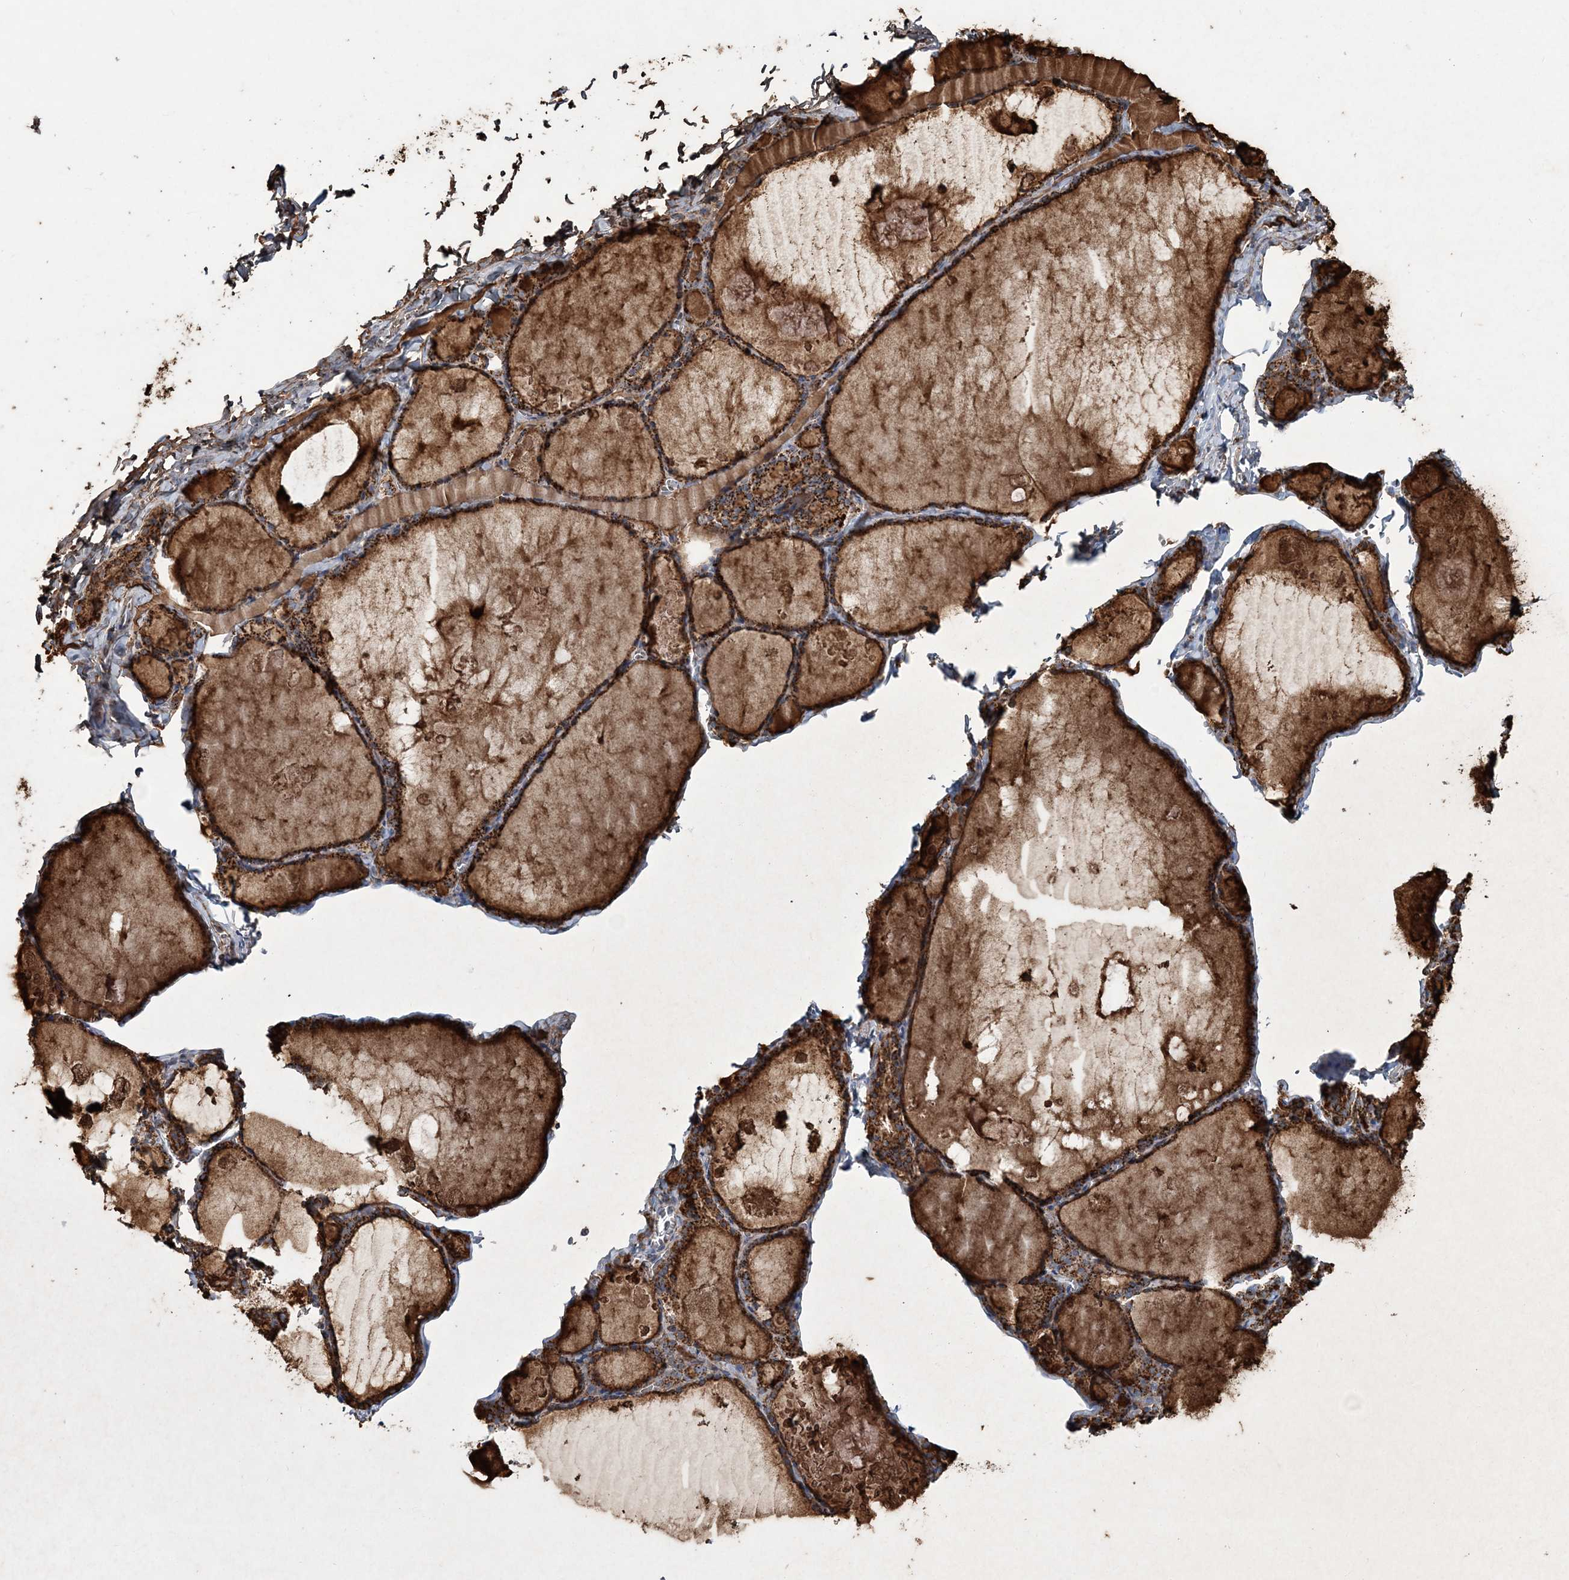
{"staining": {"intensity": "strong", "quantity": ">75%", "location": "cytoplasmic/membranous"}, "tissue": "thyroid gland", "cell_type": "Glandular cells", "image_type": "normal", "snomed": [{"axis": "morphology", "description": "Normal tissue, NOS"}, {"axis": "topography", "description": "Thyroid gland"}], "caption": "An image showing strong cytoplasmic/membranous expression in about >75% of glandular cells in normal thyroid gland, as visualized by brown immunohistochemical staining.", "gene": "ARHGAP6", "patient": {"sex": "male", "age": 56}}